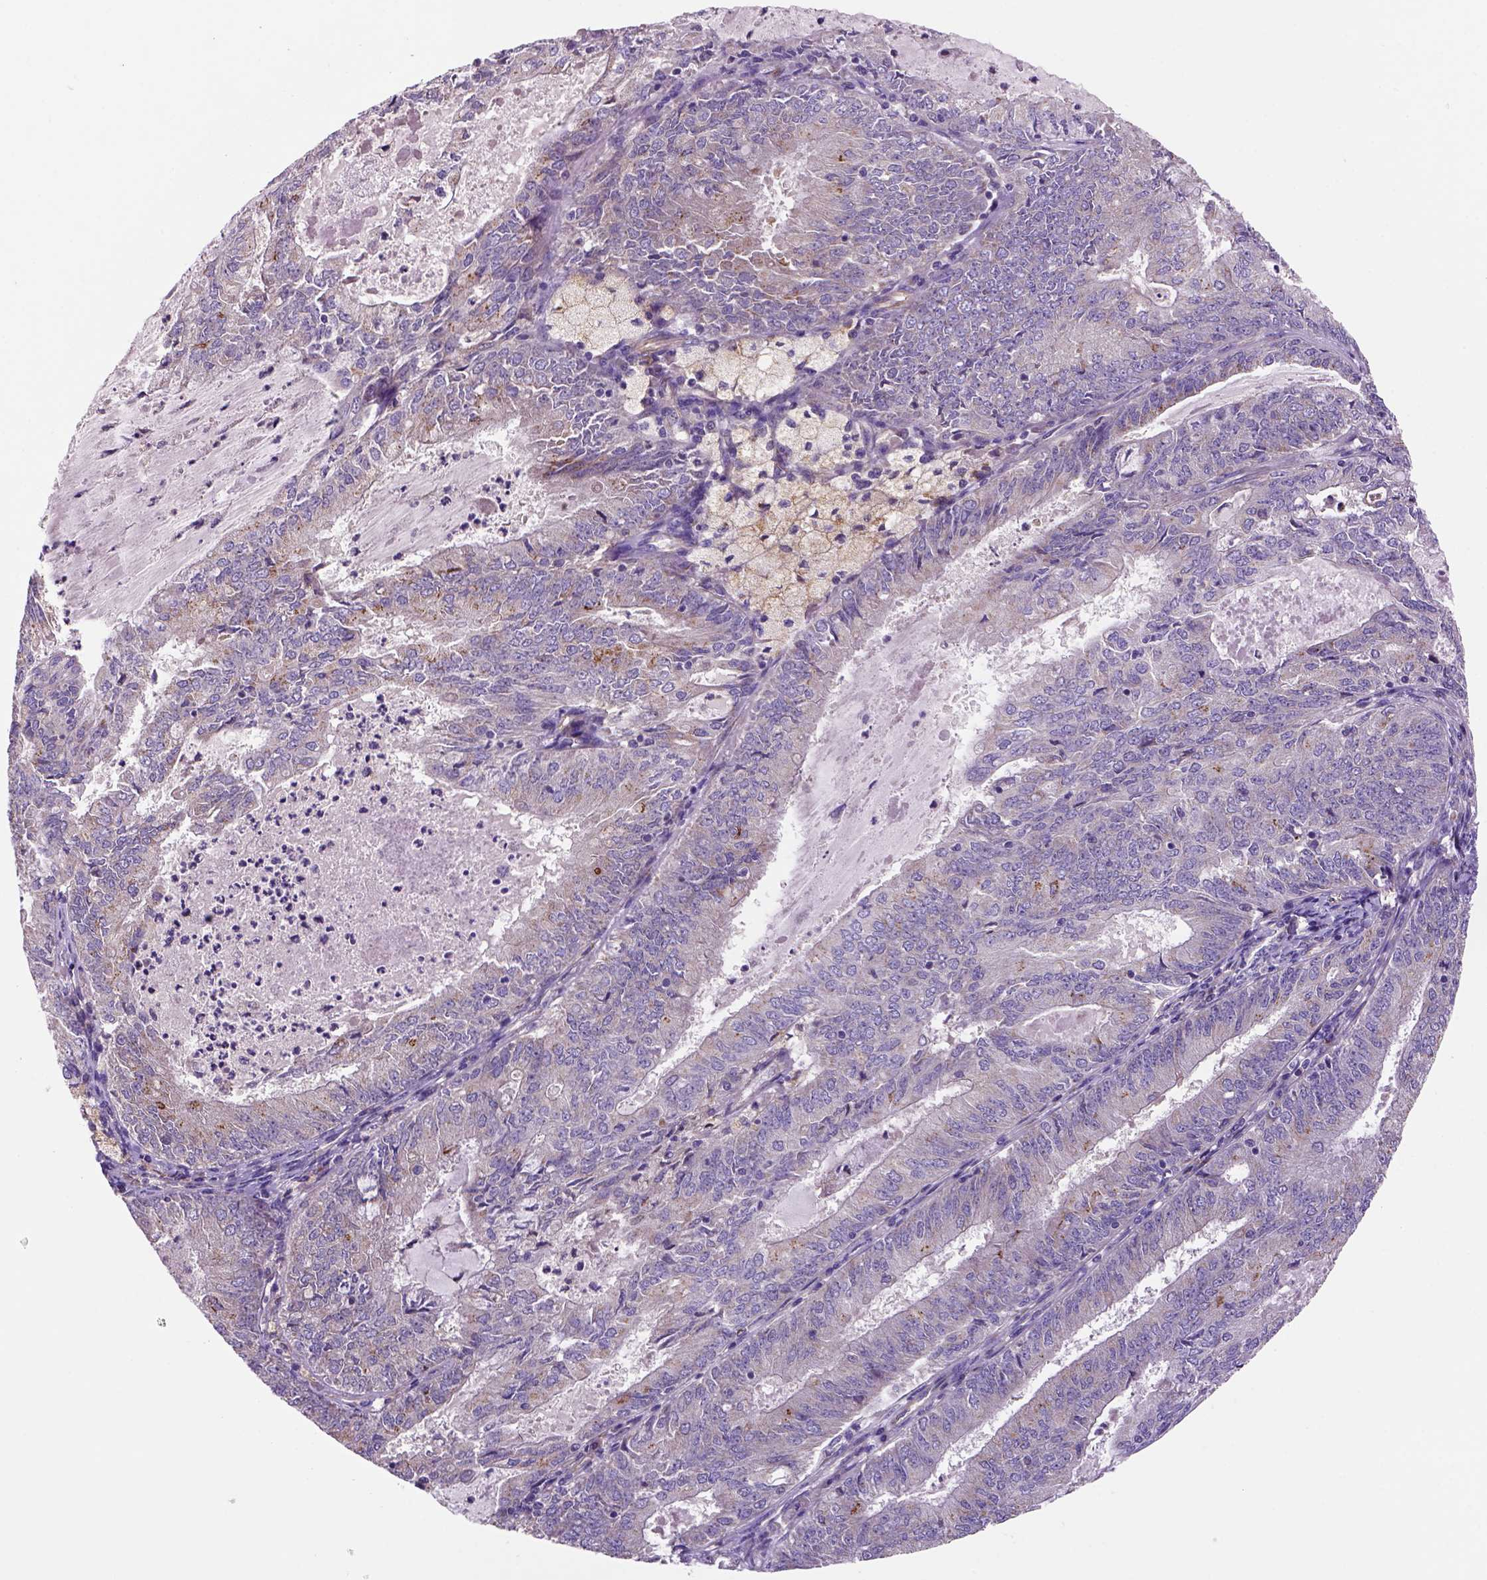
{"staining": {"intensity": "weak", "quantity": "<25%", "location": "cytoplasmic/membranous"}, "tissue": "endometrial cancer", "cell_type": "Tumor cells", "image_type": "cancer", "snomed": [{"axis": "morphology", "description": "Adenocarcinoma, NOS"}, {"axis": "topography", "description": "Endometrium"}], "caption": "Endometrial cancer was stained to show a protein in brown. There is no significant positivity in tumor cells. (DAB immunohistochemistry with hematoxylin counter stain).", "gene": "WARS2", "patient": {"sex": "female", "age": 57}}